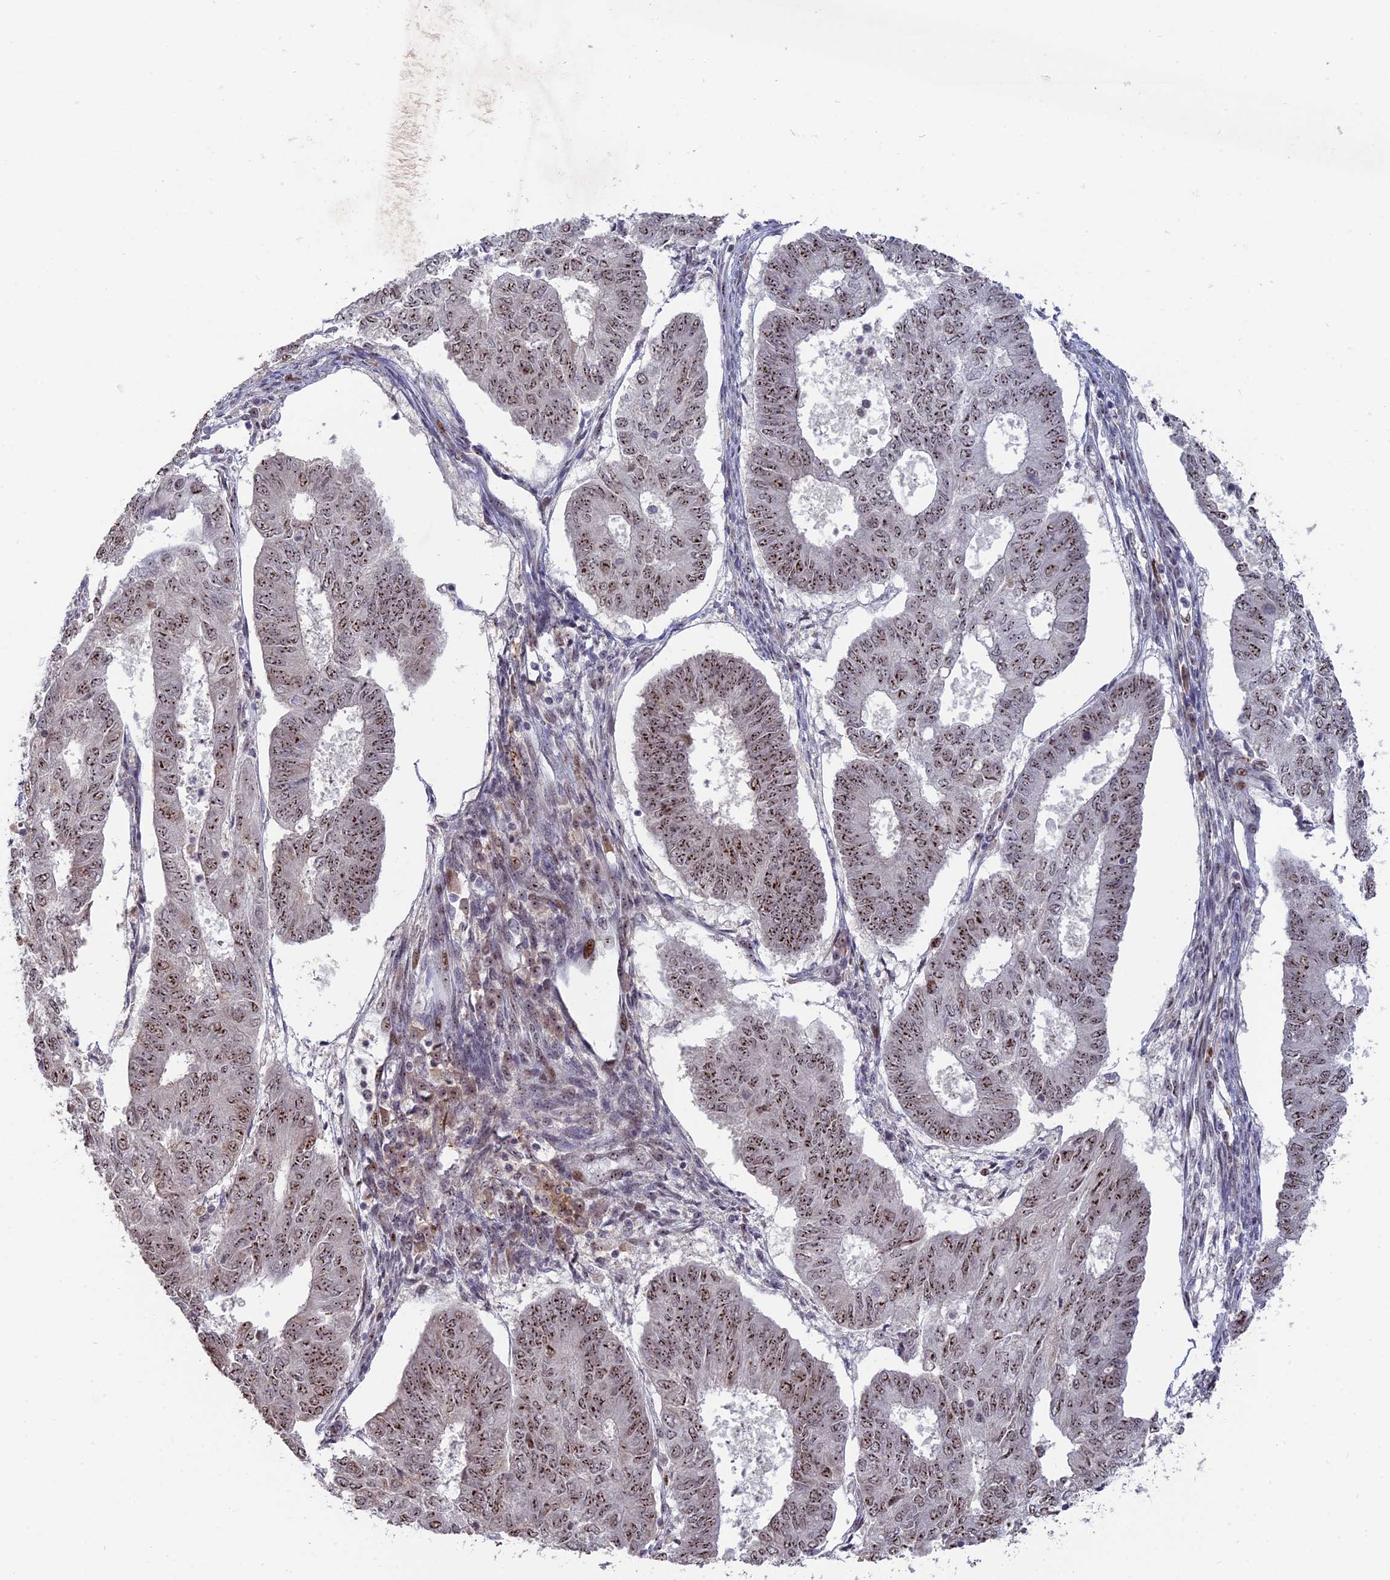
{"staining": {"intensity": "moderate", "quantity": ">75%", "location": "nuclear"}, "tissue": "endometrial cancer", "cell_type": "Tumor cells", "image_type": "cancer", "snomed": [{"axis": "morphology", "description": "Adenocarcinoma, NOS"}, {"axis": "topography", "description": "Endometrium"}], "caption": "Protein staining shows moderate nuclear staining in about >75% of tumor cells in endometrial cancer. The staining was performed using DAB (3,3'-diaminobenzidine), with brown indicating positive protein expression. Nuclei are stained blue with hematoxylin.", "gene": "FAM131A", "patient": {"sex": "female", "age": 68}}